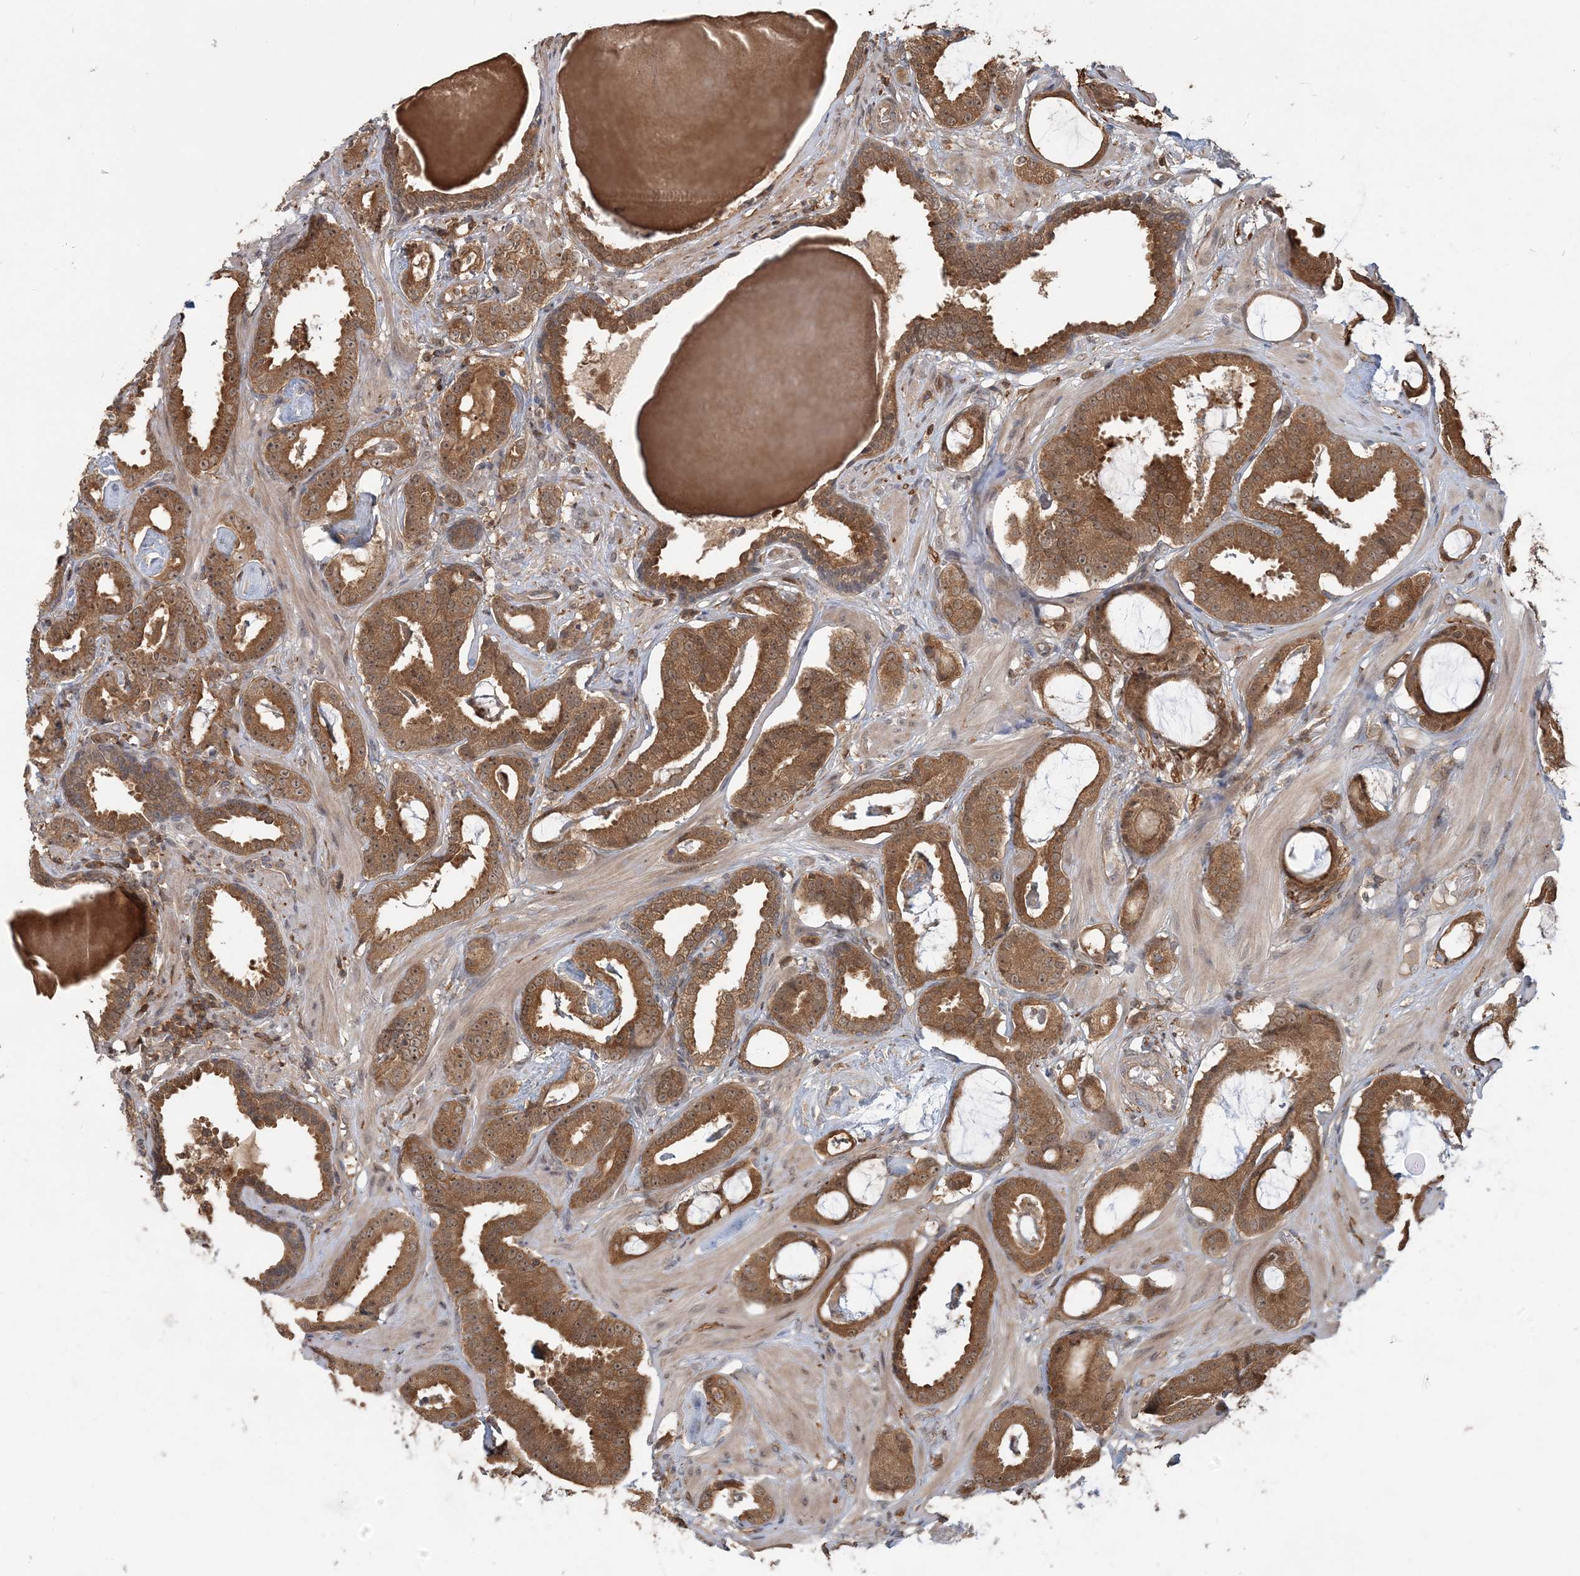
{"staining": {"intensity": "moderate", "quantity": ">75%", "location": "cytoplasmic/membranous"}, "tissue": "prostate cancer", "cell_type": "Tumor cells", "image_type": "cancer", "snomed": [{"axis": "morphology", "description": "Adenocarcinoma, Low grade"}, {"axis": "topography", "description": "Prostate"}], "caption": "There is medium levels of moderate cytoplasmic/membranous expression in tumor cells of adenocarcinoma (low-grade) (prostate), as demonstrated by immunohistochemical staining (brown color).", "gene": "CAB39", "patient": {"sex": "male", "age": 53}}